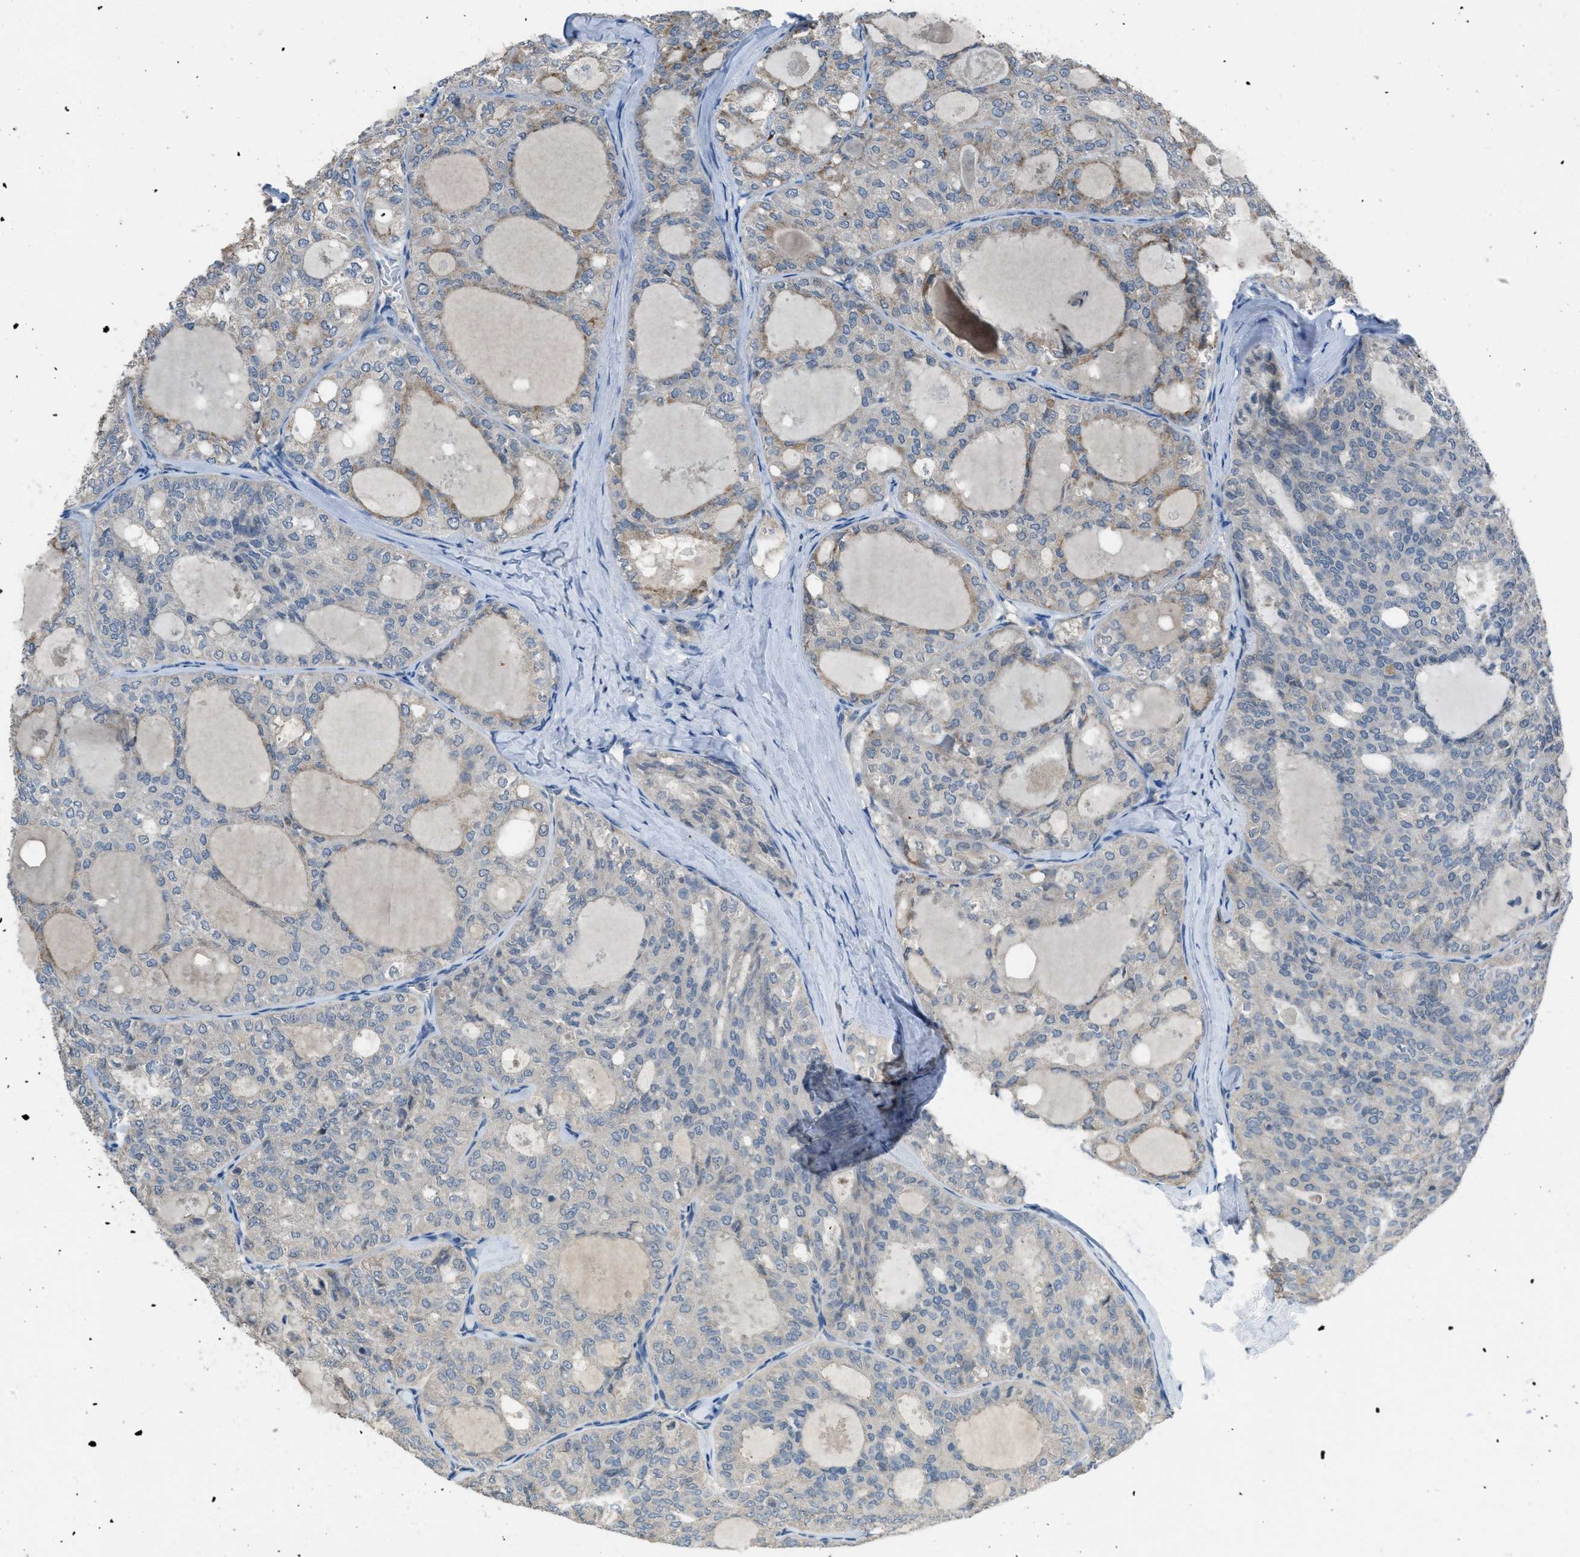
{"staining": {"intensity": "moderate", "quantity": "<25%", "location": "cytoplasmic/membranous"}, "tissue": "thyroid cancer", "cell_type": "Tumor cells", "image_type": "cancer", "snomed": [{"axis": "morphology", "description": "Follicular adenoma carcinoma, NOS"}, {"axis": "topography", "description": "Thyroid gland"}], "caption": "This is an image of immunohistochemistry staining of thyroid cancer (follicular adenoma carcinoma), which shows moderate positivity in the cytoplasmic/membranous of tumor cells.", "gene": "MIS18A", "patient": {"sex": "male", "age": 75}}